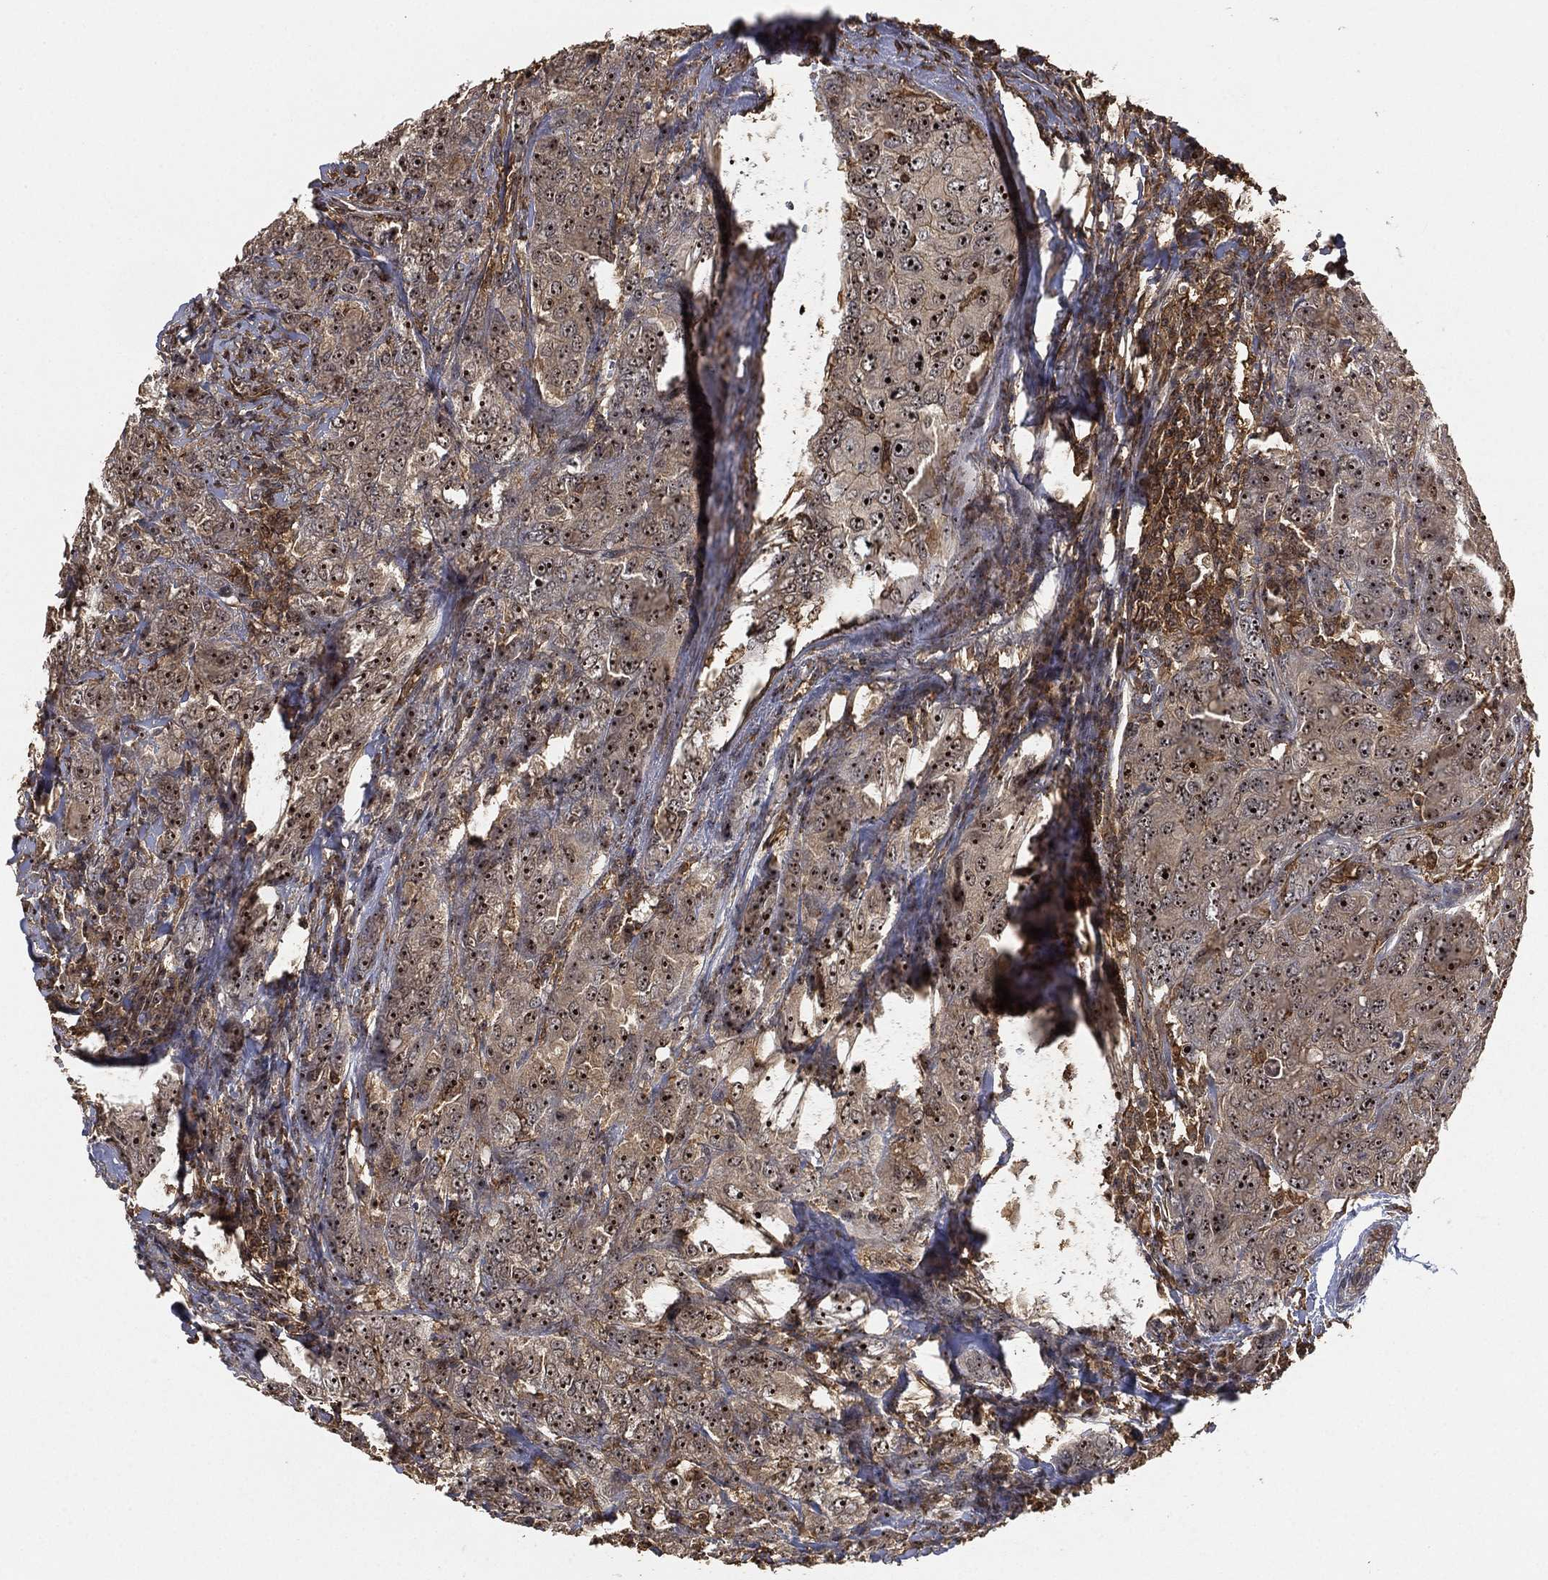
{"staining": {"intensity": "moderate", "quantity": ">75%", "location": "cytoplasmic/membranous,nuclear"}, "tissue": "breast cancer", "cell_type": "Tumor cells", "image_type": "cancer", "snomed": [{"axis": "morphology", "description": "Duct carcinoma"}, {"axis": "topography", "description": "Breast"}], "caption": "There is medium levels of moderate cytoplasmic/membranous and nuclear expression in tumor cells of breast infiltrating ductal carcinoma, as demonstrated by immunohistochemical staining (brown color).", "gene": "CRYL1", "patient": {"sex": "female", "age": 43}}